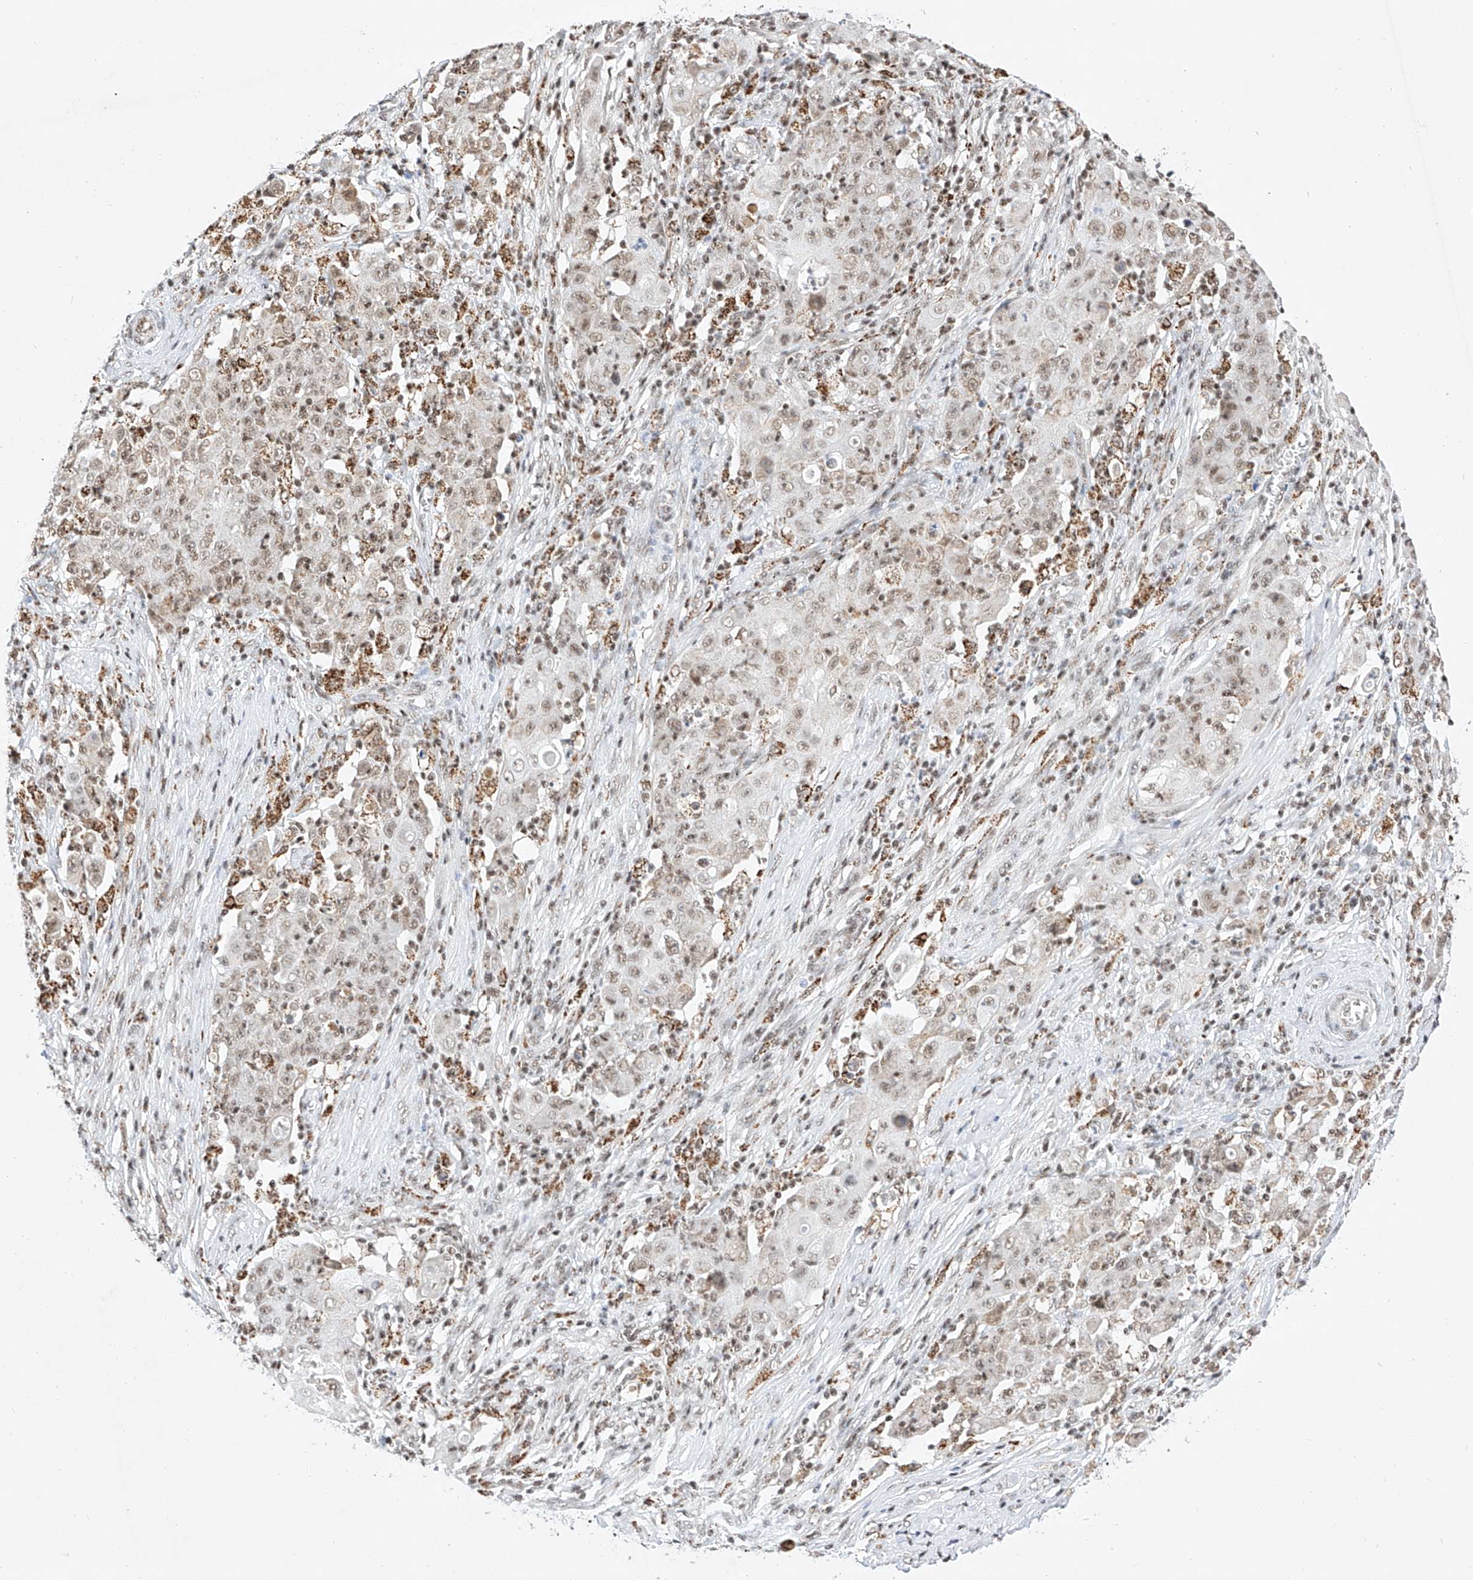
{"staining": {"intensity": "moderate", "quantity": ">75%", "location": "nuclear"}, "tissue": "ovarian cancer", "cell_type": "Tumor cells", "image_type": "cancer", "snomed": [{"axis": "morphology", "description": "Carcinoma, endometroid"}, {"axis": "topography", "description": "Ovary"}], "caption": "Protein expression analysis of ovarian cancer (endometroid carcinoma) demonstrates moderate nuclear positivity in about >75% of tumor cells. The staining was performed using DAB, with brown indicating positive protein expression. Nuclei are stained blue with hematoxylin.", "gene": "NRF1", "patient": {"sex": "female", "age": 42}}